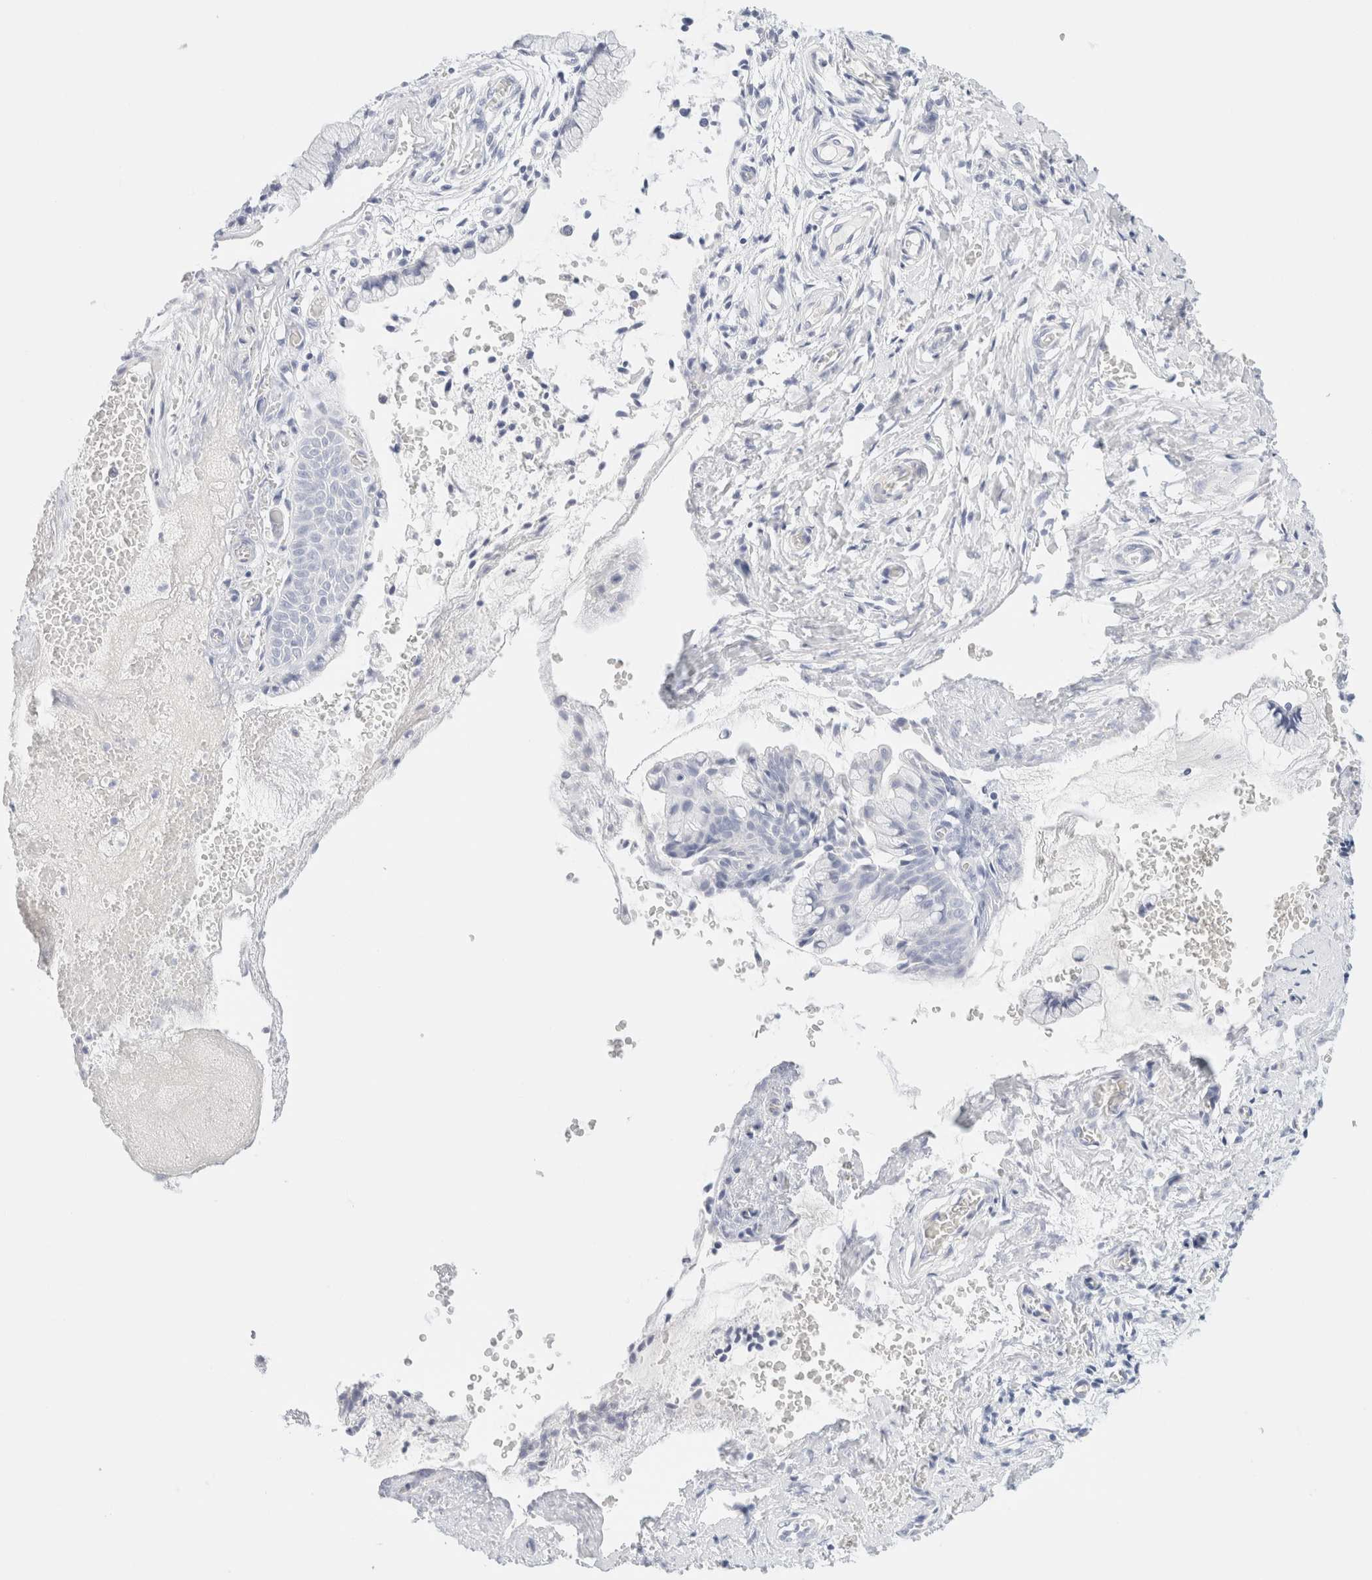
{"staining": {"intensity": "negative", "quantity": "none", "location": "none"}, "tissue": "cervix", "cell_type": "Glandular cells", "image_type": "normal", "snomed": [{"axis": "morphology", "description": "Normal tissue, NOS"}, {"axis": "topography", "description": "Cervix"}], "caption": "The image displays no staining of glandular cells in unremarkable cervix.", "gene": "DPYS", "patient": {"sex": "female", "age": 55}}